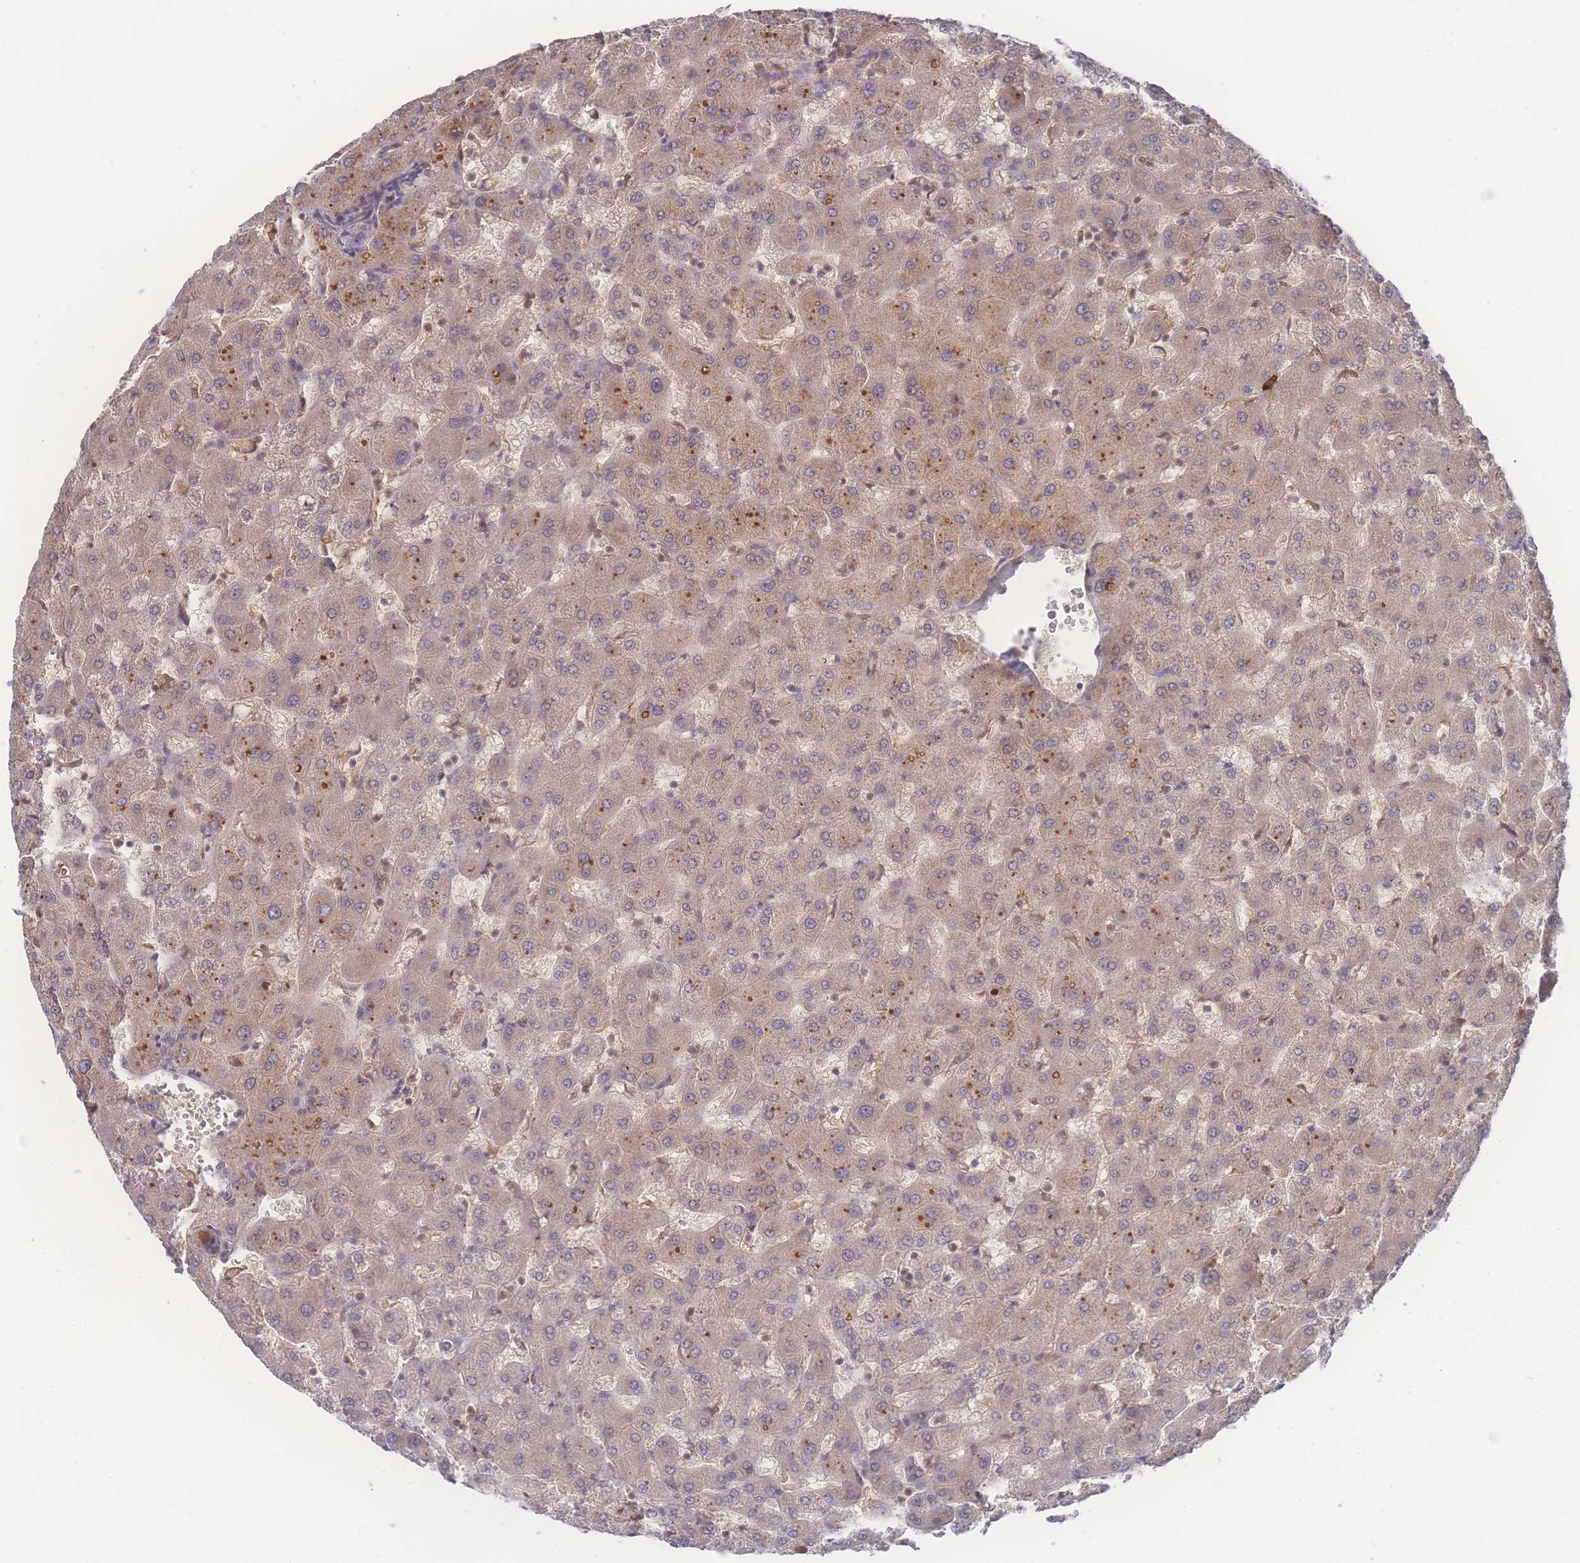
{"staining": {"intensity": "moderate", "quantity": "25%-75%", "location": "cytoplasmic/membranous,nuclear"}, "tissue": "liver", "cell_type": "Cholangiocytes", "image_type": "normal", "snomed": [{"axis": "morphology", "description": "Normal tissue, NOS"}, {"axis": "topography", "description": "Liver"}], "caption": "A photomicrograph showing moderate cytoplasmic/membranous,nuclear positivity in approximately 25%-75% of cholangiocytes in normal liver, as visualized by brown immunohistochemical staining.", "gene": "RAVER1", "patient": {"sex": "female", "age": 63}}